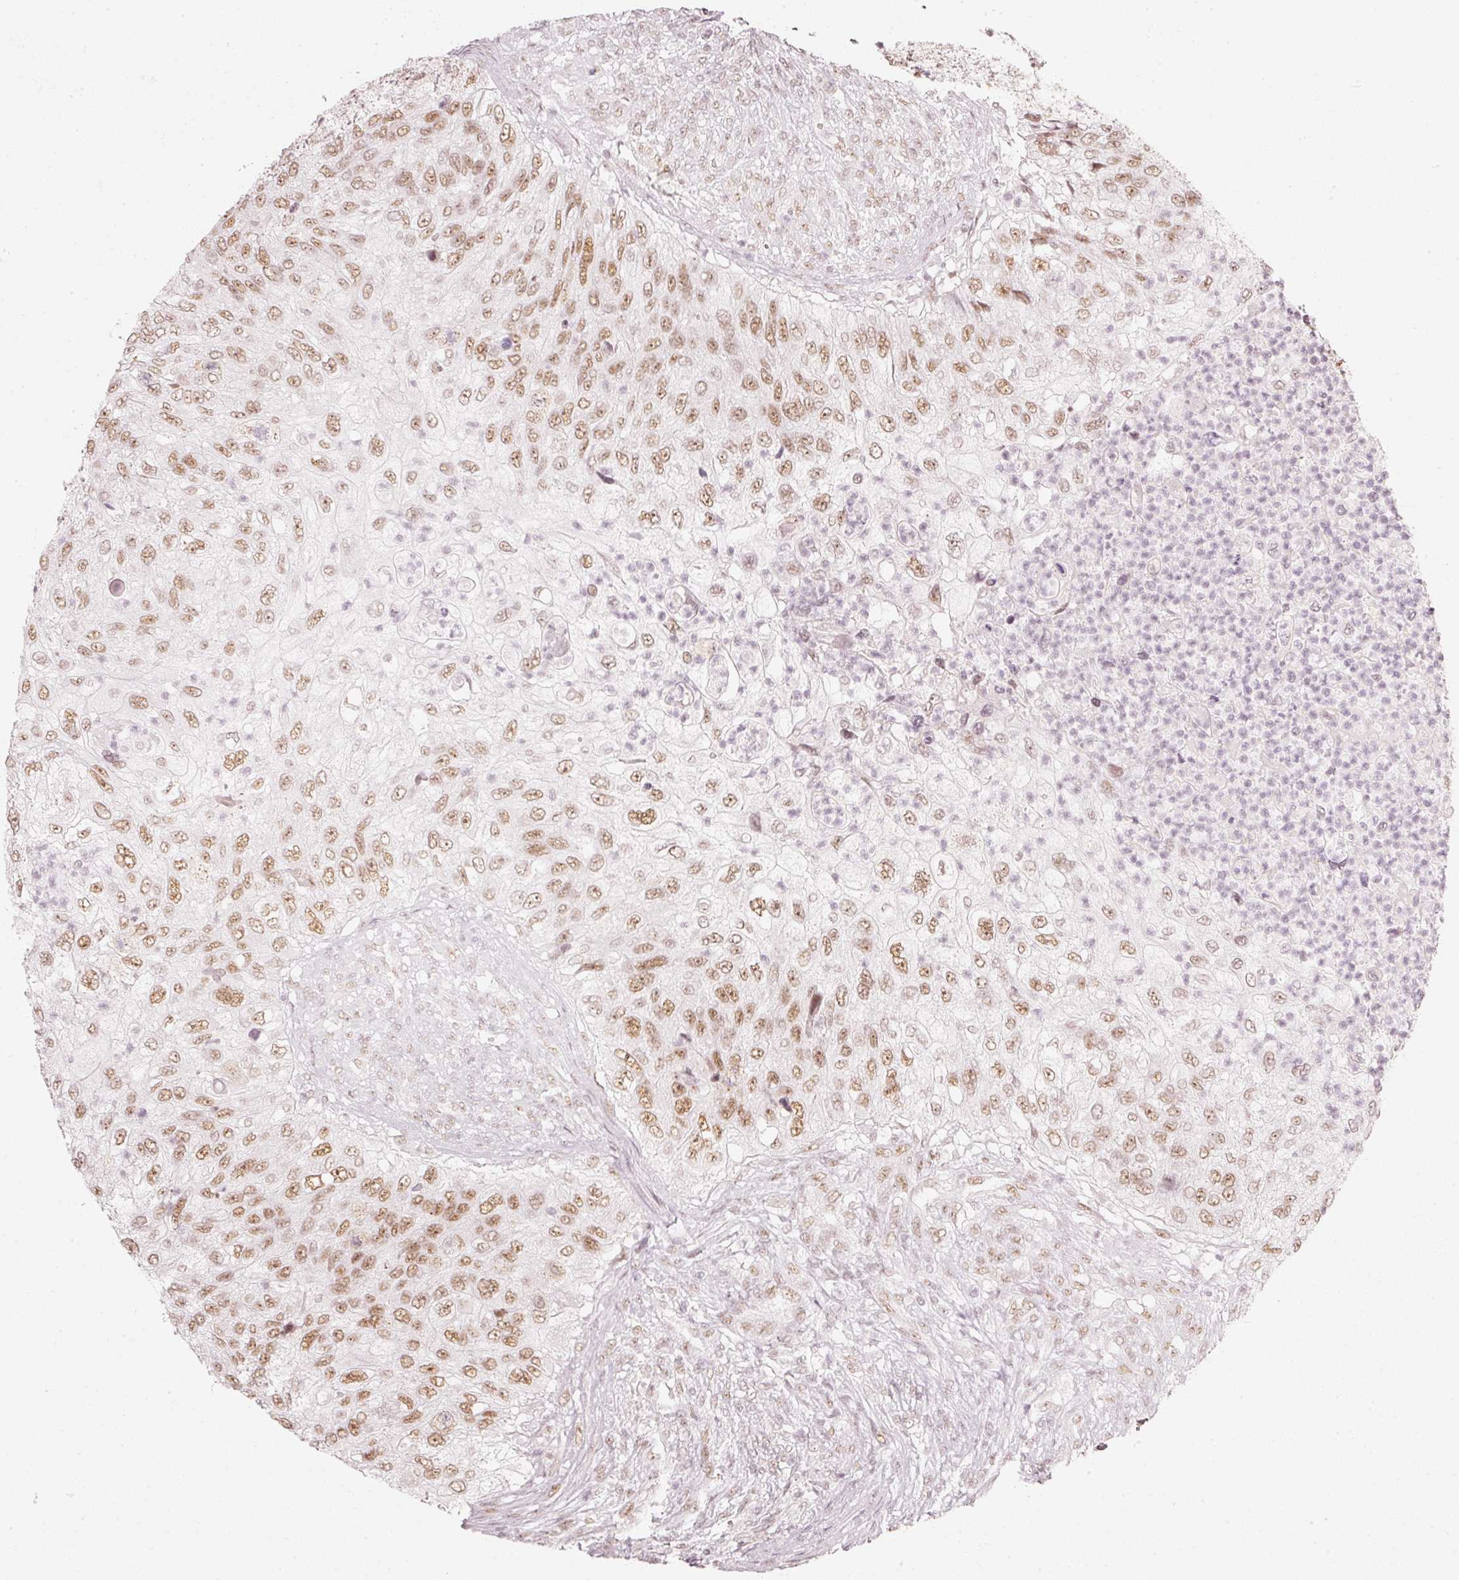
{"staining": {"intensity": "moderate", "quantity": ">75%", "location": "nuclear"}, "tissue": "urothelial cancer", "cell_type": "Tumor cells", "image_type": "cancer", "snomed": [{"axis": "morphology", "description": "Urothelial carcinoma, High grade"}, {"axis": "topography", "description": "Urinary bladder"}], "caption": "Immunohistochemistry (IHC) (DAB) staining of urothelial cancer displays moderate nuclear protein expression in about >75% of tumor cells.", "gene": "PPP1R10", "patient": {"sex": "female", "age": 60}}